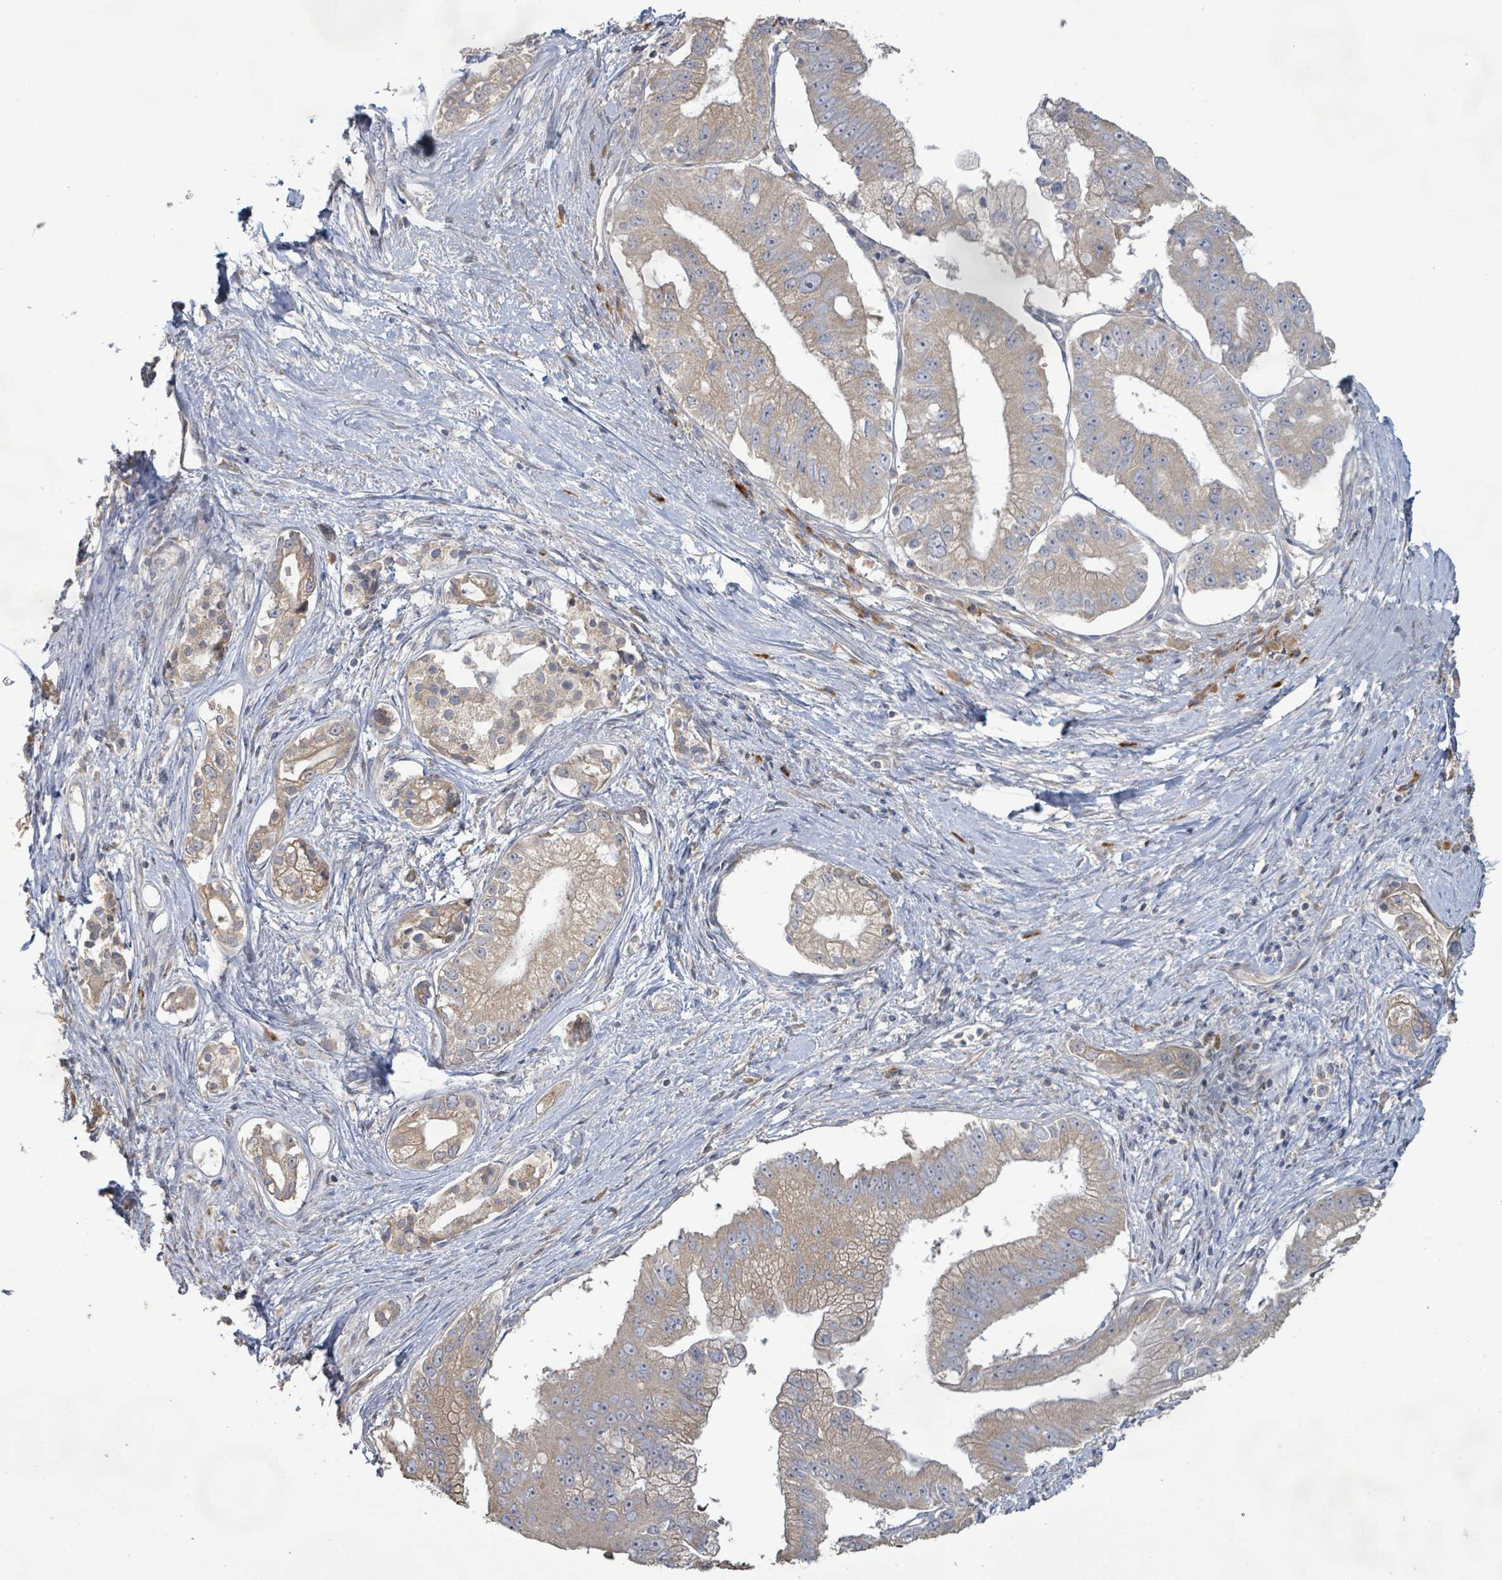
{"staining": {"intensity": "weak", "quantity": "25%-75%", "location": "cytoplasmic/membranous"}, "tissue": "pancreatic cancer", "cell_type": "Tumor cells", "image_type": "cancer", "snomed": [{"axis": "morphology", "description": "Adenocarcinoma, NOS"}, {"axis": "topography", "description": "Pancreas"}], "caption": "Immunohistochemical staining of human pancreatic cancer (adenocarcinoma) shows low levels of weak cytoplasmic/membranous staining in approximately 25%-75% of tumor cells.", "gene": "KCNS2", "patient": {"sex": "male", "age": 70}}